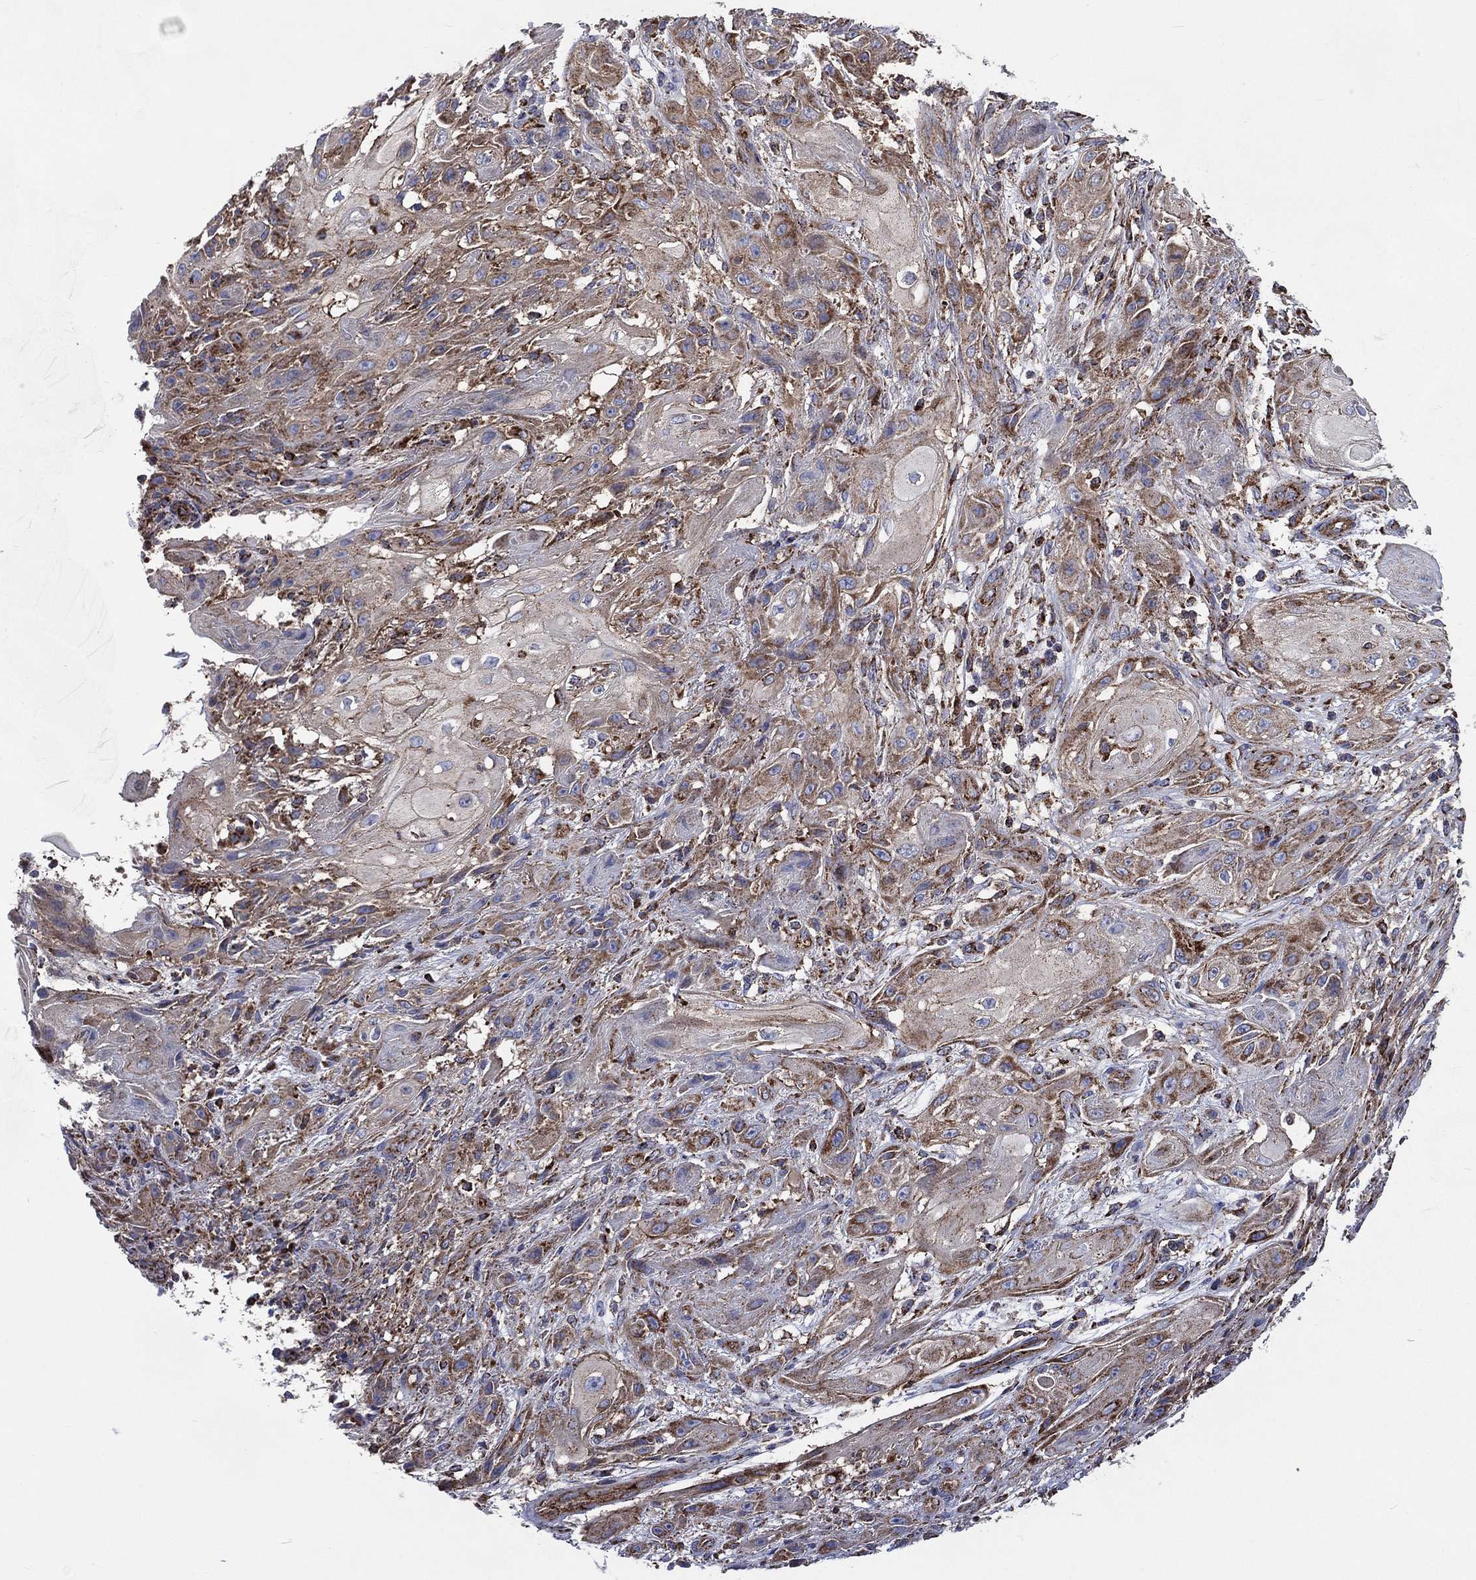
{"staining": {"intensity": "moderate", "quantity": ">75%", "location": "cytoplasmic/membranous"}, "tissue": "skin cancer", "cell_type": "Tumor cells", "image_type": "cancer", "snomed": [{"axis": "morphology", "description": "Squamous cell carcinoma, NOS"}, {"axis": "topography", "description": "Skin"}], "caption": "Immunohistochemistry photomicrograph of human skin cancer (squamous cell carcinoma) stained for a protein (brown), which reveals medium levels of moderate cytoplasmic/membranous positivity in approximately >75% of tumor cells.", "gene": "ANKRD37", "patient": {"sex": "male", "age": 62}}